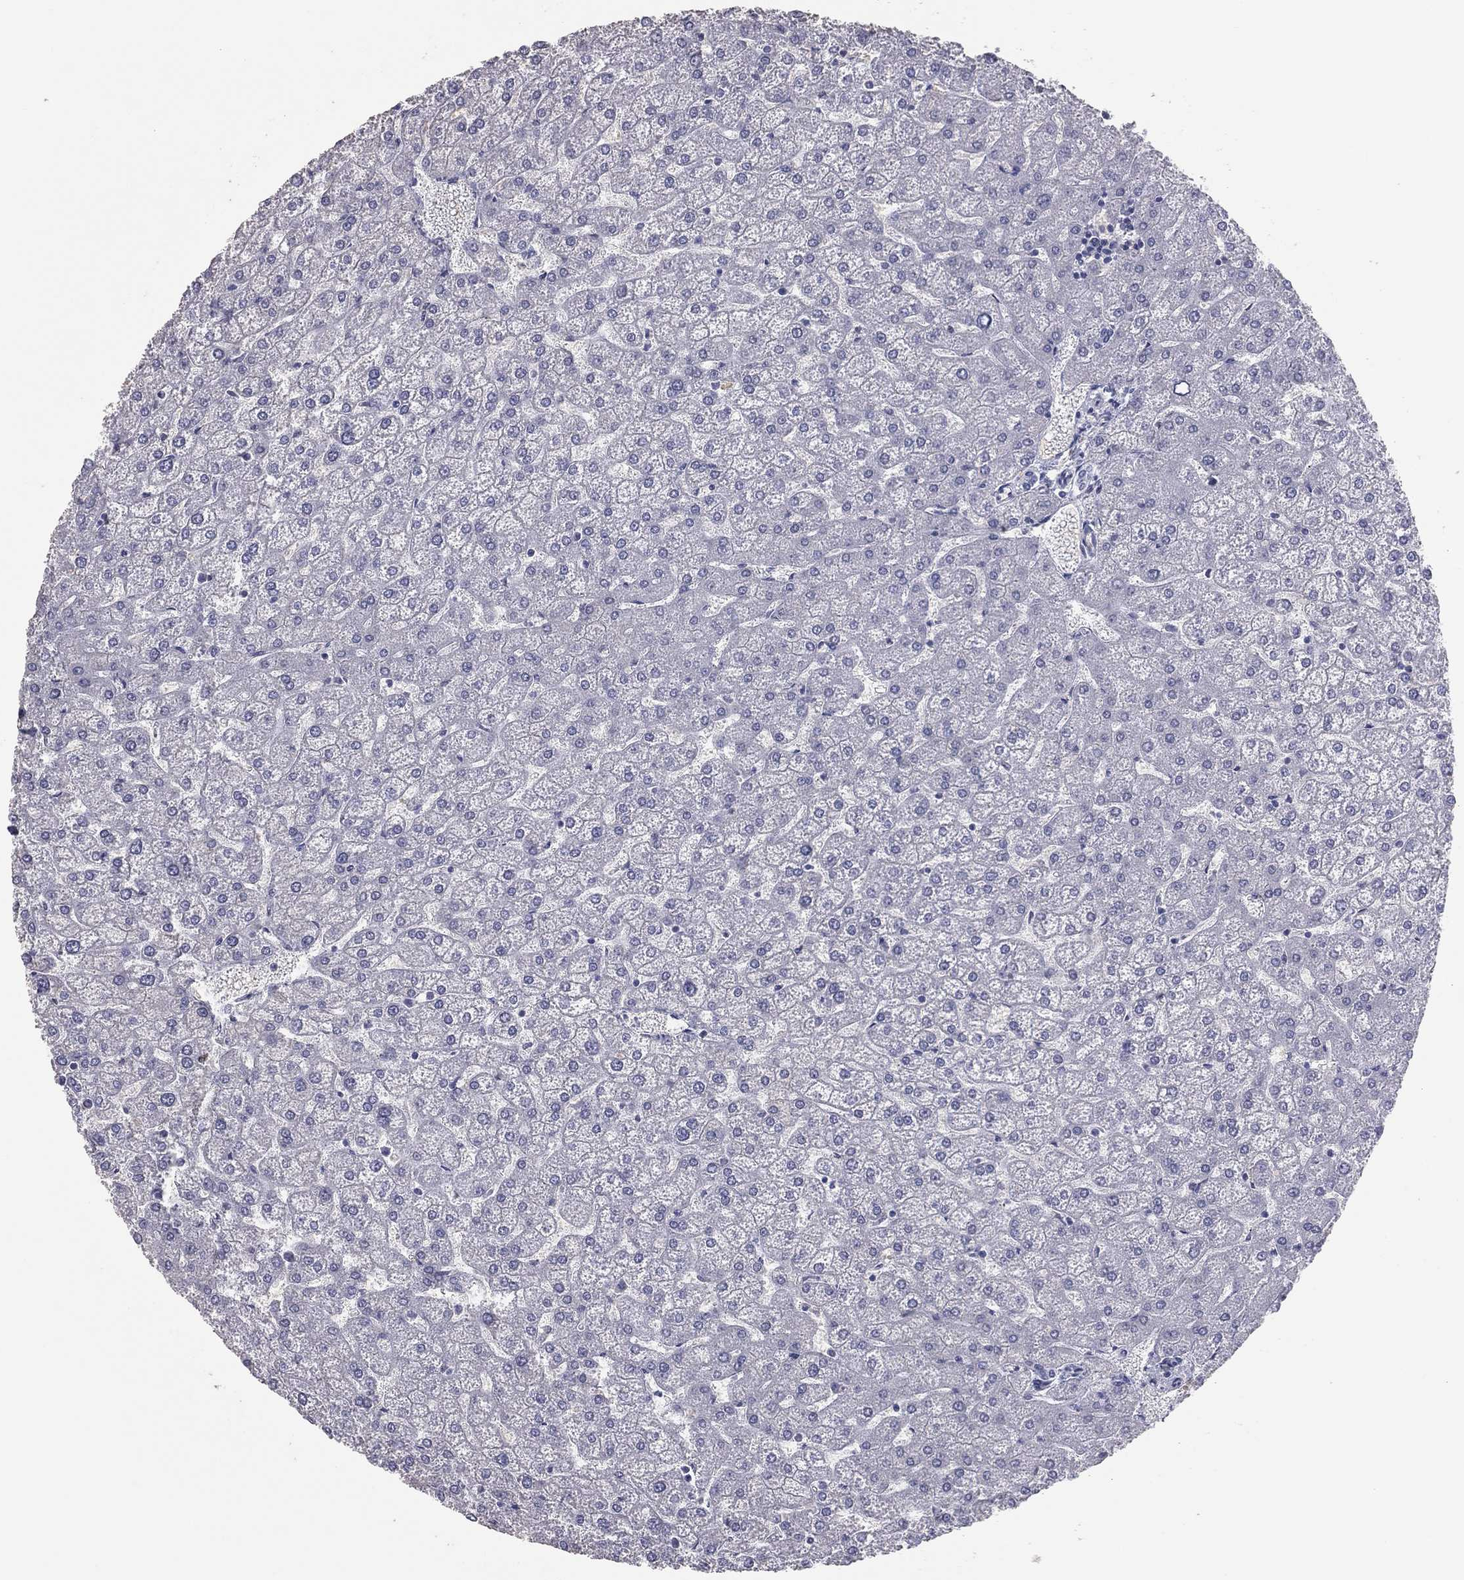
{"staining": {"intensity": "negative", "quantity": "none", "location": "none"}, "tissue": "liver", "cell_type": "Cholangiocytes", "image_type": "normal", "snomed": [{"axis": "morphology", "description": "Normal tissue, NOS"}, {"axis": "topography", "description": "Liver"}], "caption": "Immunohistochemical staining of unremarkable liver shows no significant positivity in cholangiocytes. (Brightfield microscopy of DAB immunohistochemistry (IHC) at high magnification).", "gene": "ESX1", "patient": {"sex": "female", "age": 32}}